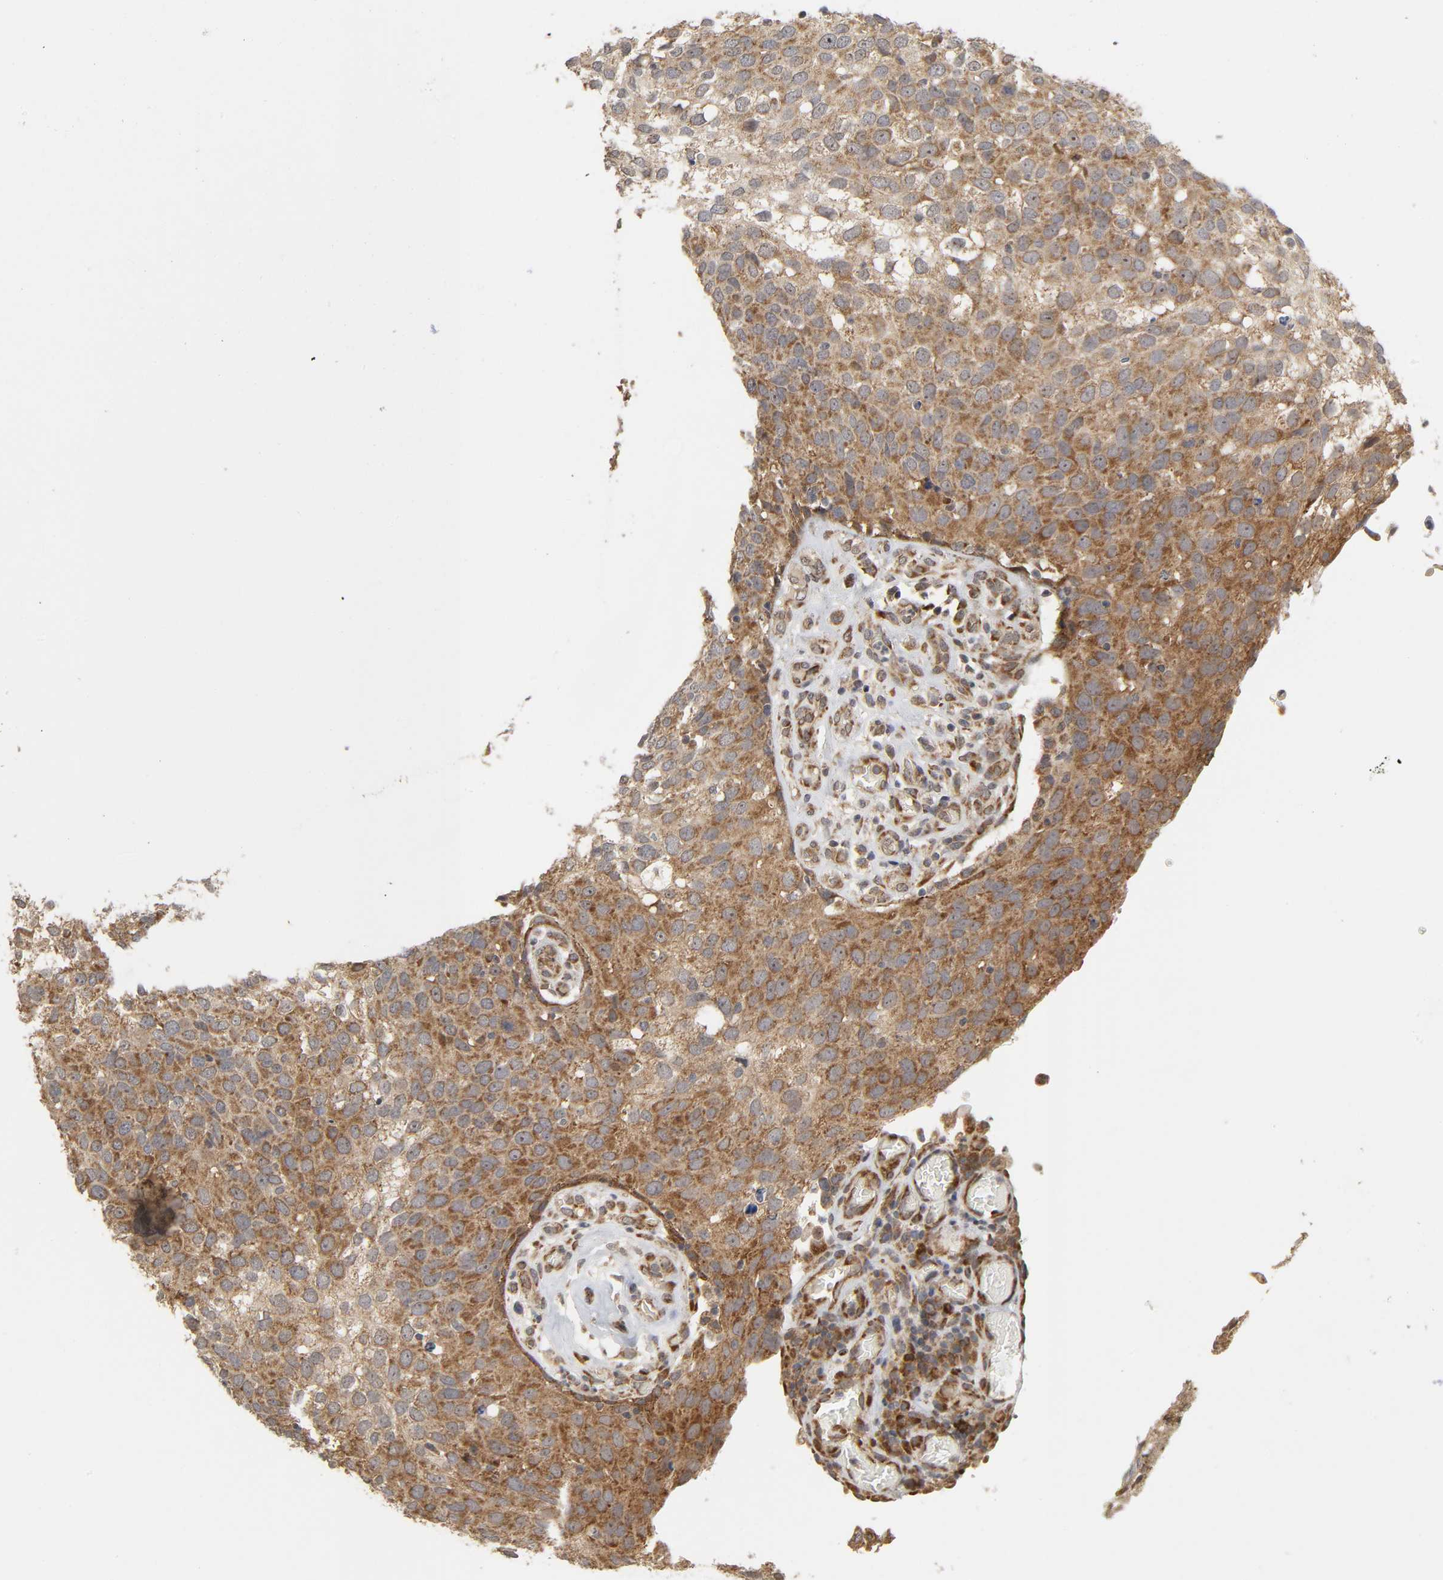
{"staining": {"intensity": "moderate", "quantity": ">75%", "location": "cytoplasmic/membranous"}, "tissue": "skin cancer", "cell_type": "Tumor cells", "image_type": "cancer", "snomed": [{"axis": "morphology", "description": "Squamous cell carcinoma, NOS"}, {"axis": "topography", "description": "Skin"}], "caption": "Immunohistochemistry (IHC) photomicrograph of neoplastic tissue: skin cancer (squamous cell carcinoma) stained using immunohistochemistry demonstrates medium levels of moderate protein expression localized specifically in the cytoplasmic/membranous of tumor cells, appearing as a cytoplasmic/membranous brown color.", "gene": "SLC30A9", "patient": {"sex": "male", "age": 87}}